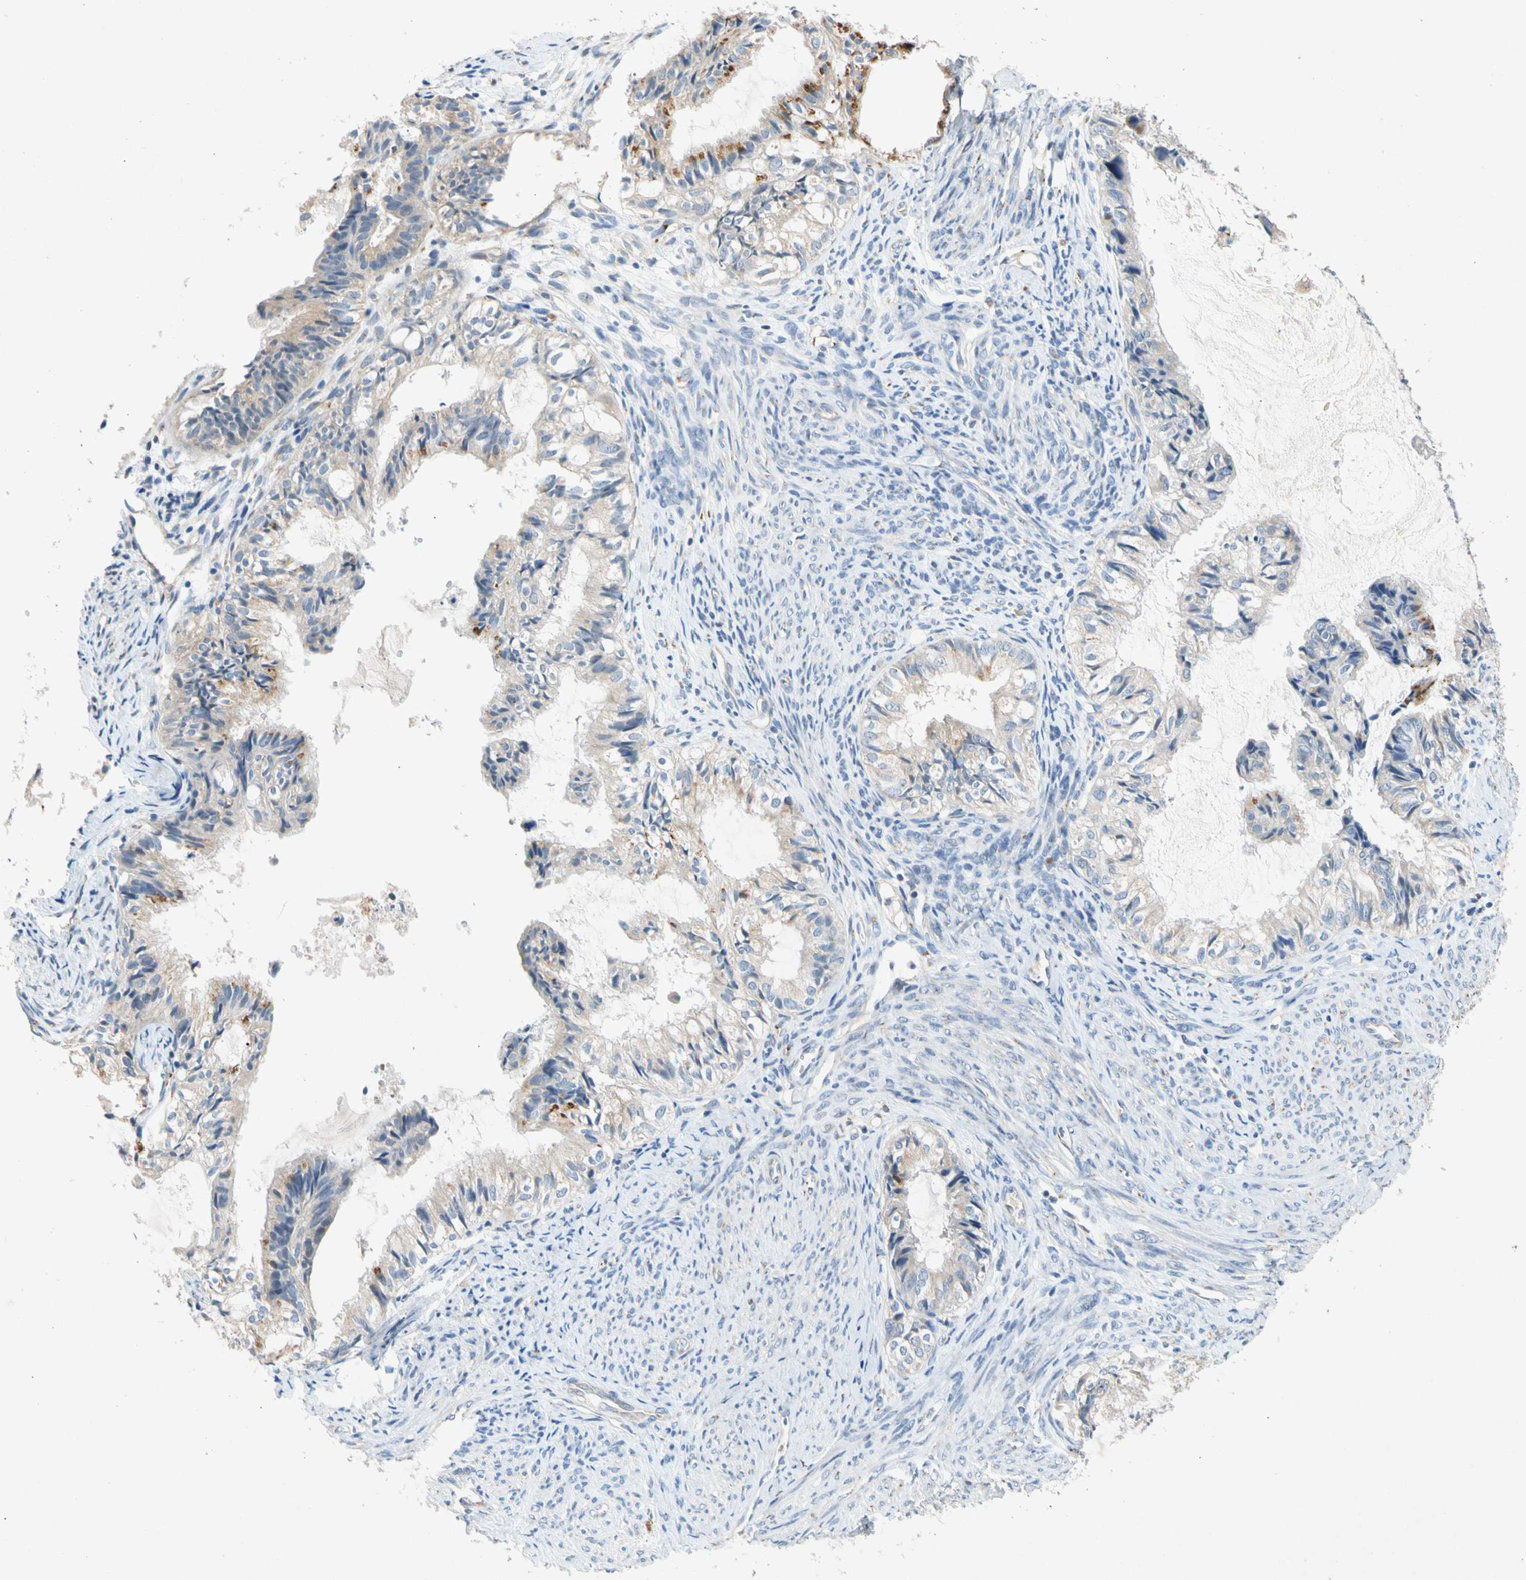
{"staining": {"intensity": "strong", "quantity": "<25%", "location": "cytoplasmic/membranous"}, "tissue": "cervical cancer", "cell_type": "Tumor cells", "image_type": "cancer", "snomed": [{"axis": "morphology", "description": "Normal tissue, NOS"}, {"axis": "morphology", "description": "Adenocarcinoma, NOS"}, {"axis": "topography", "description": "Cervix"}, {"axis": "topography", "description": "Endometrium"}], "caption": "Tumor cells show medium levels of strong cytoplasmic/membranous expression in about <25% of cells in human cervical adenocarcinoma.", "gene": "GASK1B", "patient": {"sex": "female", "age": 86}}